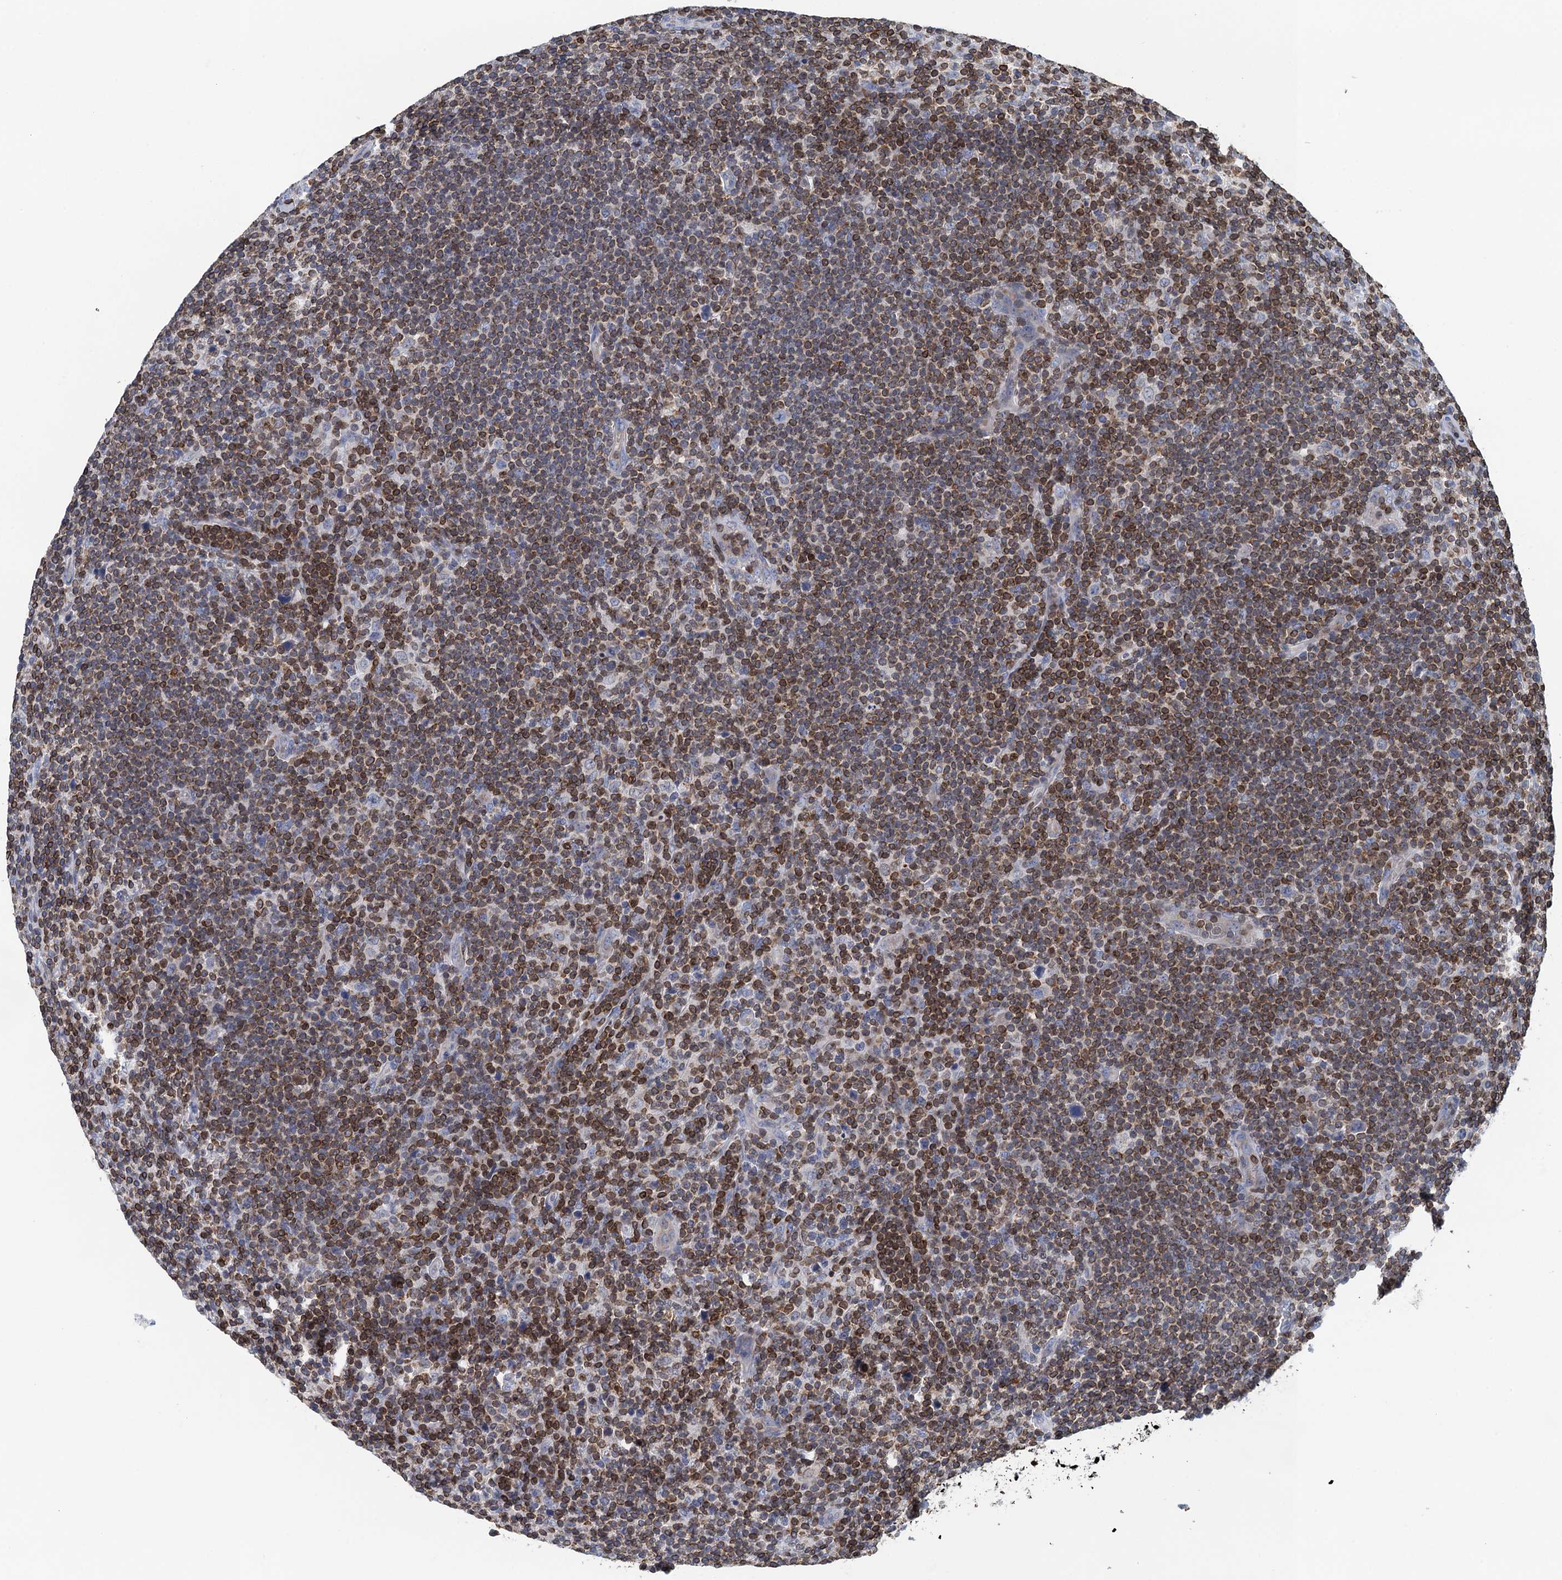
{"staining": {"intensity": "negative", "quantity": "none", "location": "none"}, "tissue": "lymphoma", "cell_type": "Tumor cells", "image_type": "cancer", "snomed": [{"axis": "morphology", "description": "Hodgkin's disease, NOS"}, {"axis": "topography", "description": "Lymph node"}], "caption": "Tumor cells are negative for brown protein staining in lymphoma. (IHC, brightfield microscopy, high magnification).", "gene": "TRAF3IP3", "patient": {"sex": "female", "age": 57}}